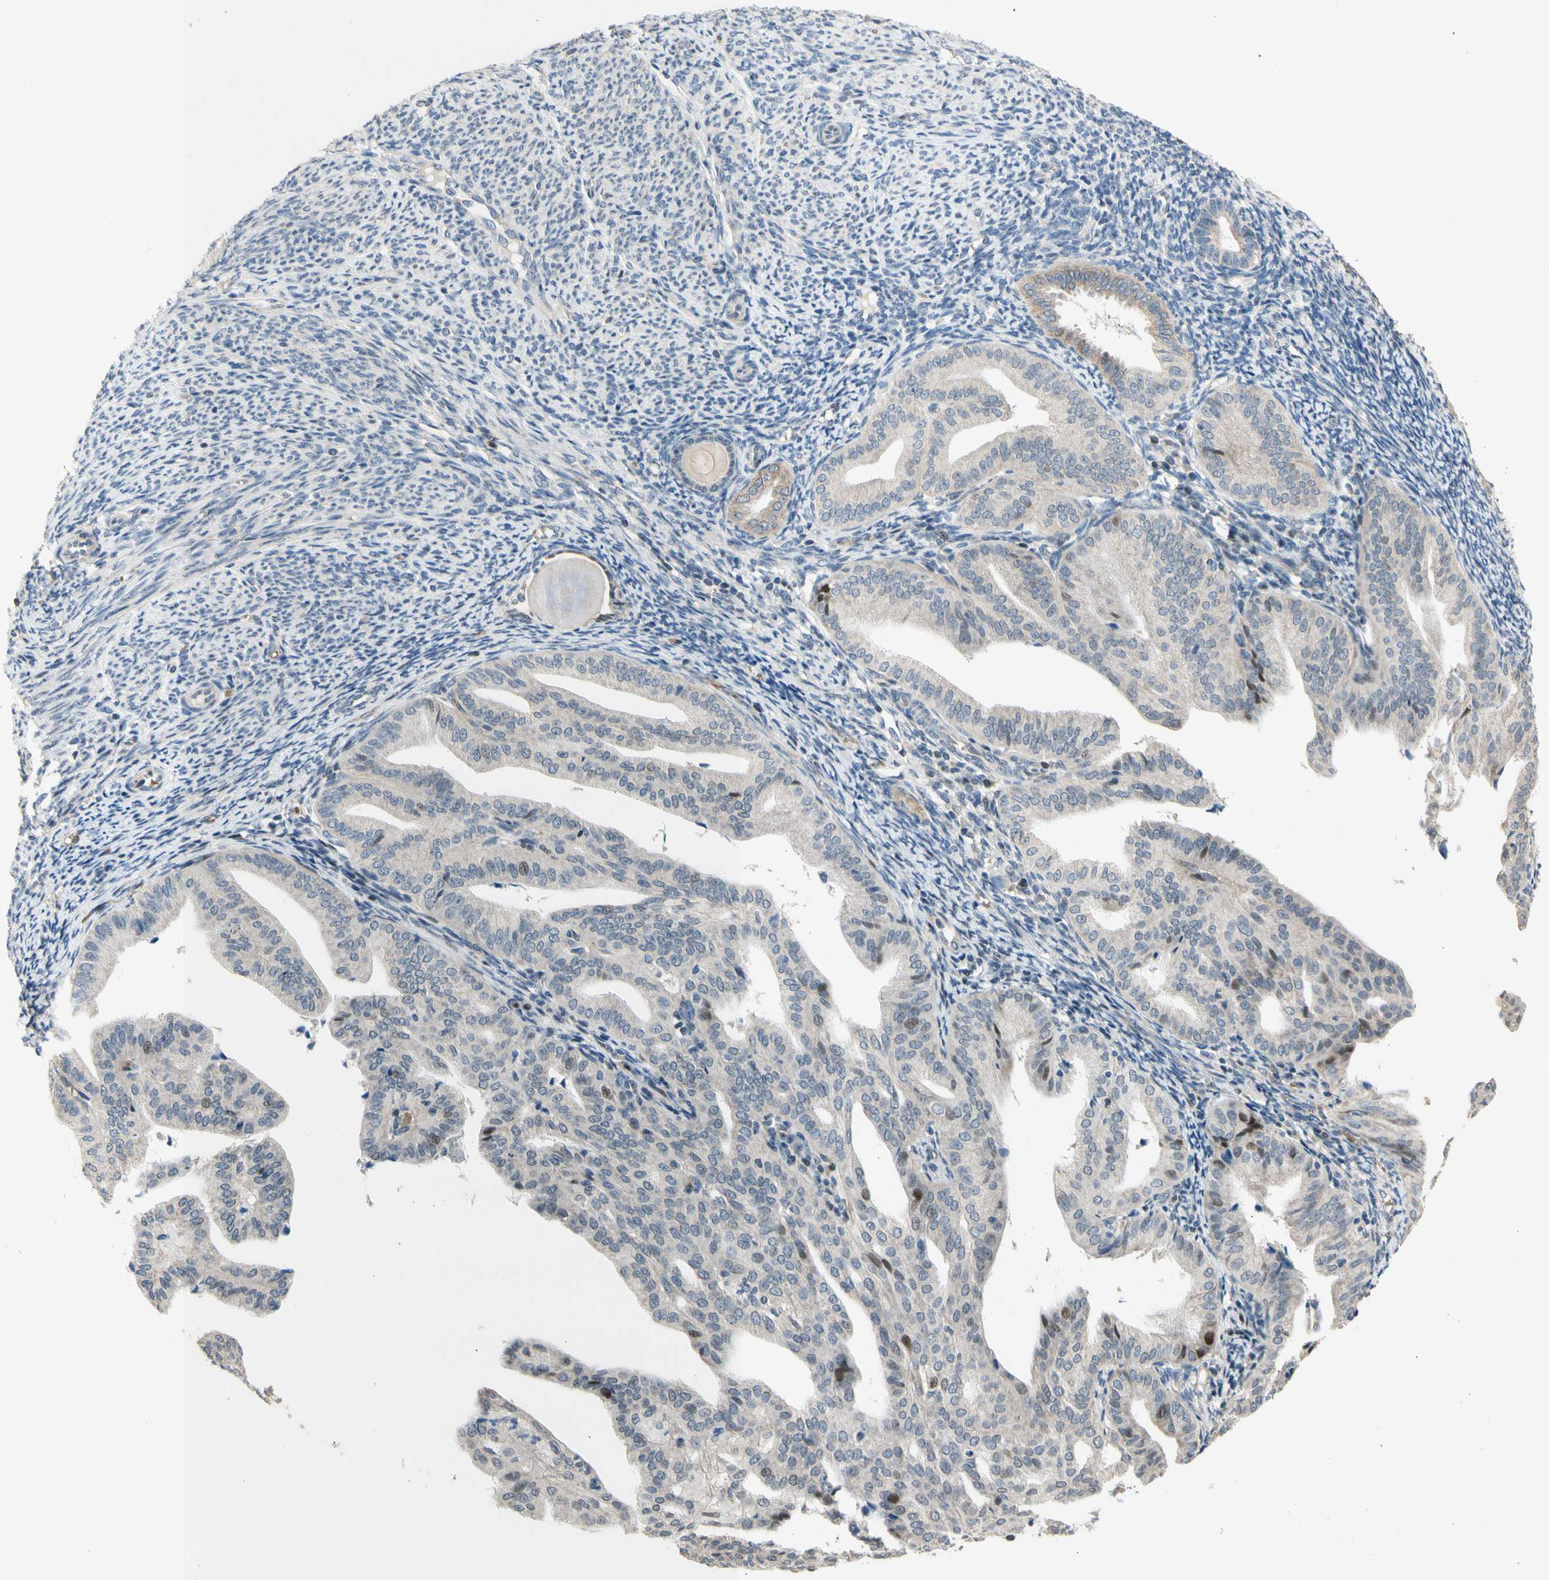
{"staining": {"intensity": "moderate", "quantity": "<25%", "location": "nuclear"}, "tissue": "endometrial cancer", "cell_type": "Tumor cells", "image_type": "cancer", "snomed": [{"axis": "morphology", "description": "Adenocarcinoma, NOS"}, {"axis": "topography", "description": "Endometrium"}], "caption": "An immunohistochemistry image of neoplastic tissue is shown. Protein staining in brown labels moderate nuclear positivity in endometrial cancer within tumor cells.", "gene": "ZNF184", "patient": {"sex": "female", "age": 58}}